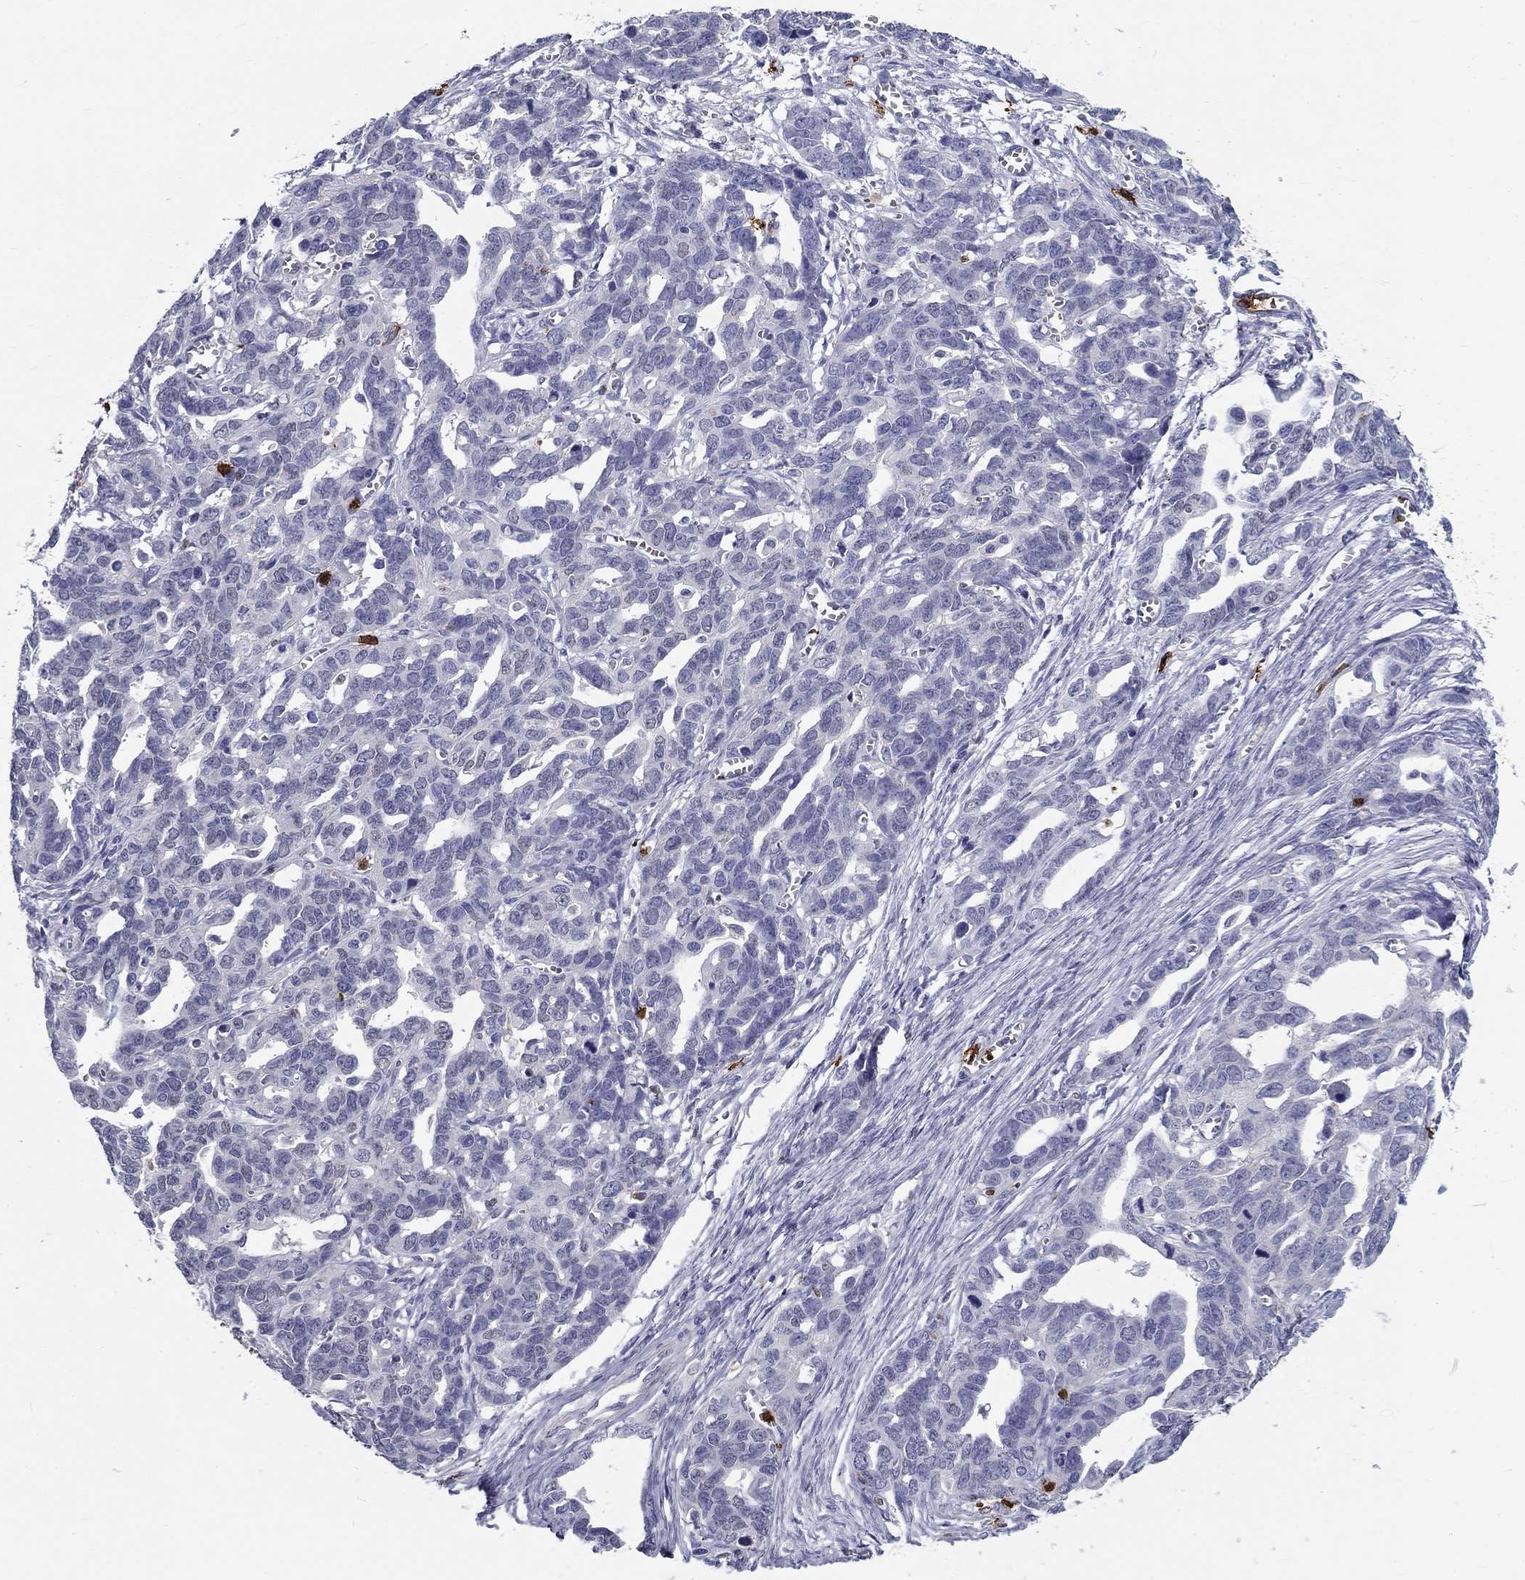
{"staining": {"intensity": "negative", "quantity": "none", "location": "none"}, "tissue": "ovarian cancer", "cell_type": "Tumor cells", "image_type": "cancer", "snomed": [{"axis": "morphology", "description": "Cystadenocarcinoma, serous, NOS"}, {"axis": "topography", "description": "Ovary"}], "caption": "Serous cystadenocarcinoma (ovarian) stained for a protein using immunohistochemistry exhibits no expression tumor cells.", "gene": "IGSF8", "patient": {"sex": "female", "age": 69}}